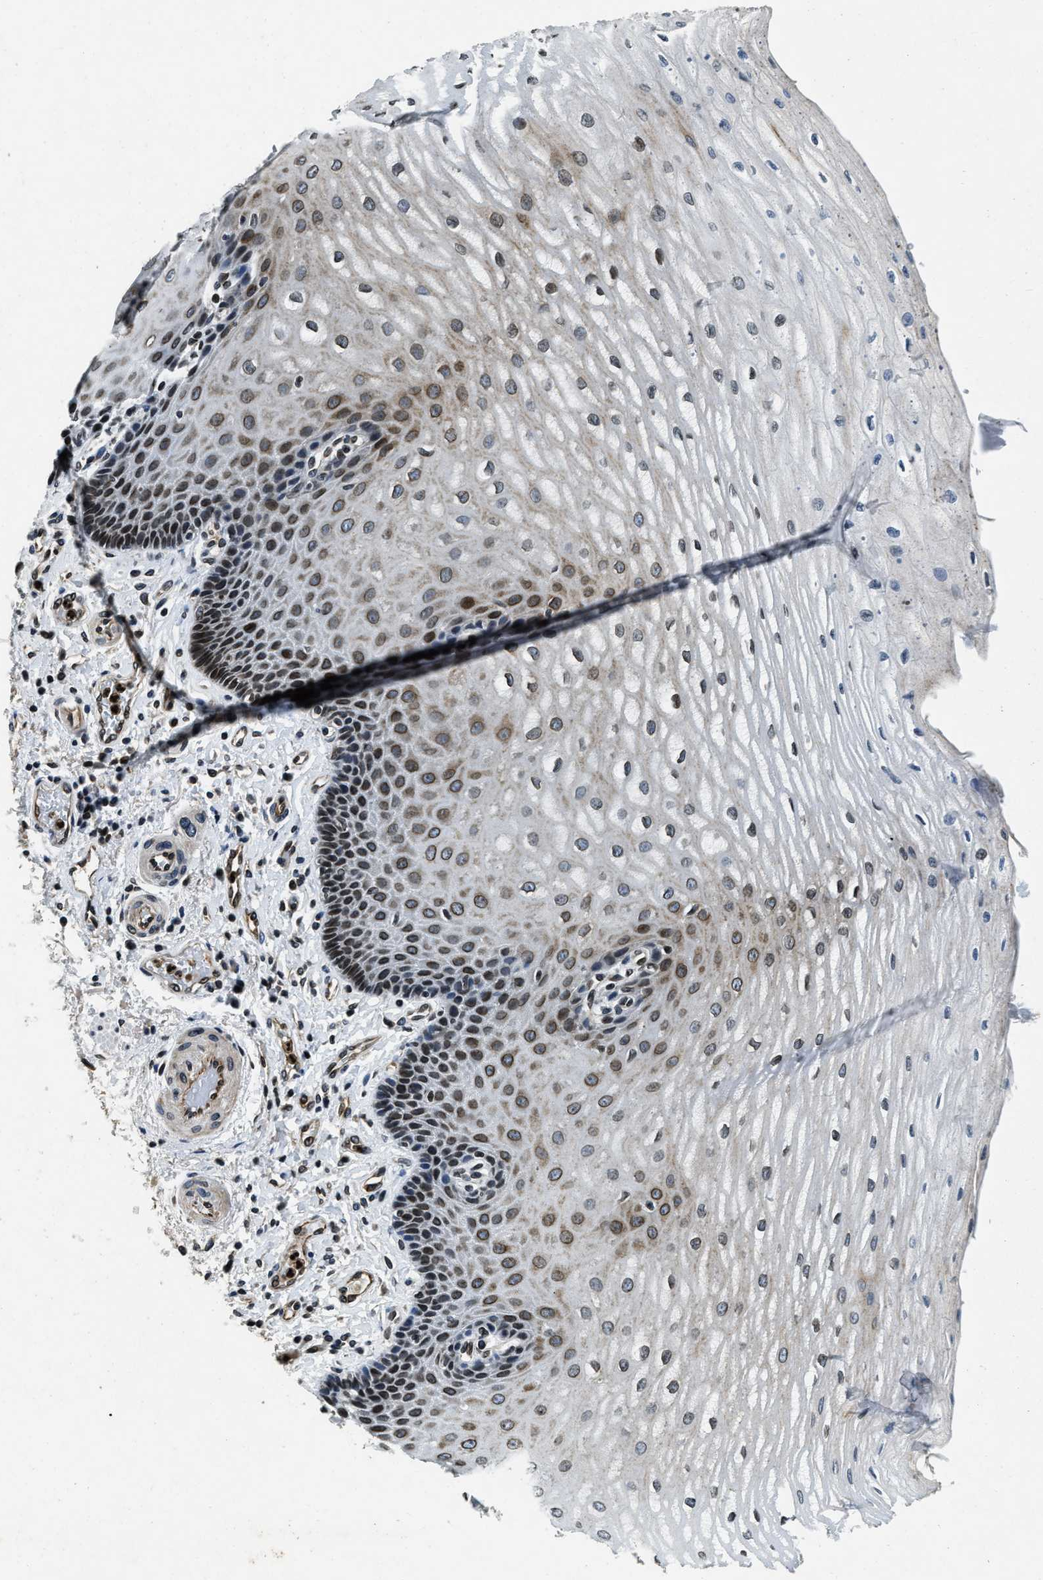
{"staining": {"intensity": "moderate", "quantity": ">75%", "location": "cytoplasmic/membranous,nuclear"}, "tissue": "esophagus", "cell_type": "Squamous epithelial cells", "image_type": "normal", "snomed": [{"axis": "morphology", "description": "Normal tissue, NOS"}, {"axis": "topography", "description": "Esophagus"}], "caption": "IHC photomicrograph of normal esophagus: esophagus stained using immunohistochemistry (IHC) reveals medium levels of moderate protein expression localized specifically in the cytoplasmic/membranous,nuclear of squamous epithelial cells, appearing as a cytoplasmic/membranous,nuclear brown color.", "gene": "ZC3HC1", "patient": {"sex": "male", "age": 54}}